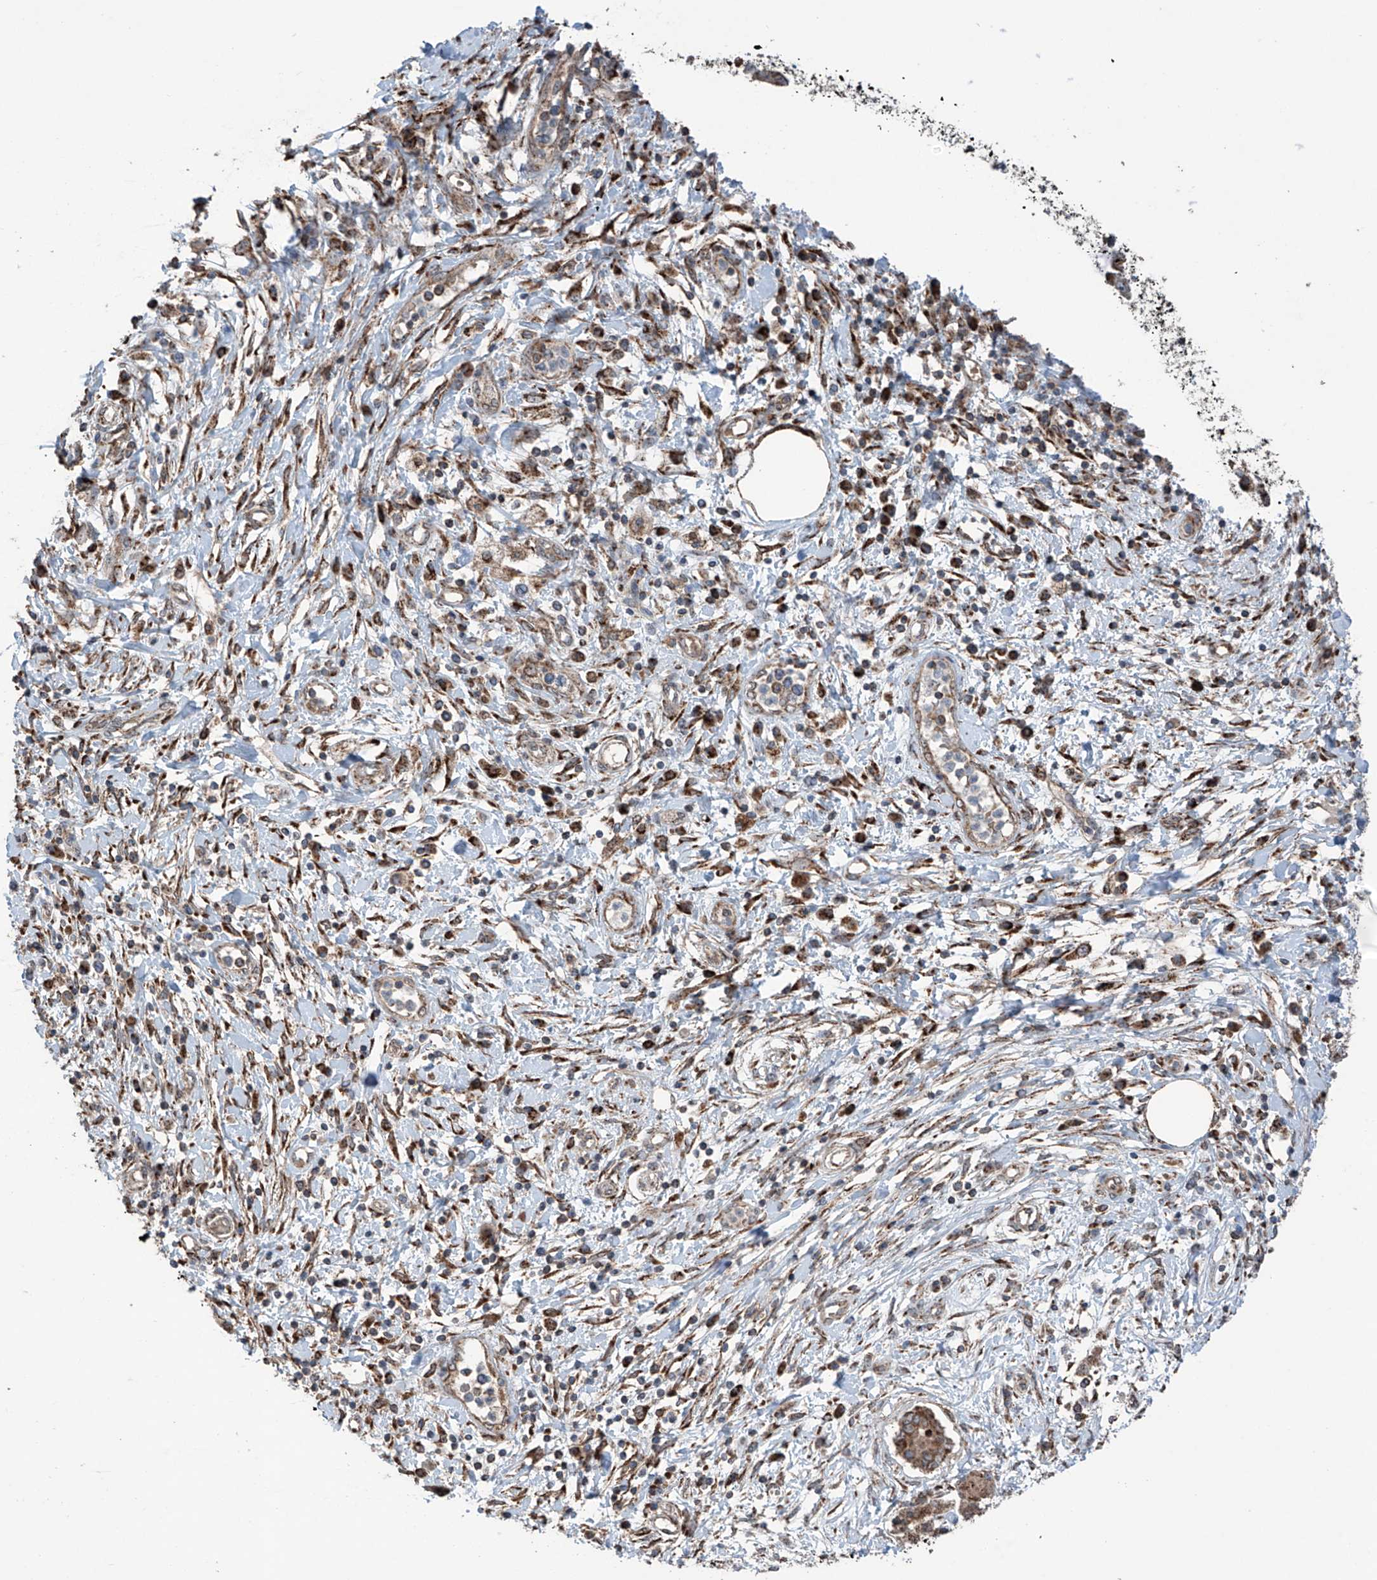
{"staining": {"intensity": "moderate", "quantity": ">75%", "location": "cytoplasmic/membranous"}, "tissue": "pancreatic cancer", "cell_type": "Tumor cells", "image_type": "cancer", "snomed": [{"axis": "morphology", "description": "Adenocarcinoma, NOS"}, {"axis": "topography", "description": "Pancreas"}], "caption": "Immunohistochemistry (DAB (3,3'-diaminobenzidine)) staining of human pancreatic cancer (adenocarcinoma) demonstrates moderate cytoplasmic/membranous protein positivity in about >75% of tumor cells. Using DAB (3,3'-diaminobenzidine) (brown) and hematoxylin (blue) stains, captured at high magnification using brightfield microscopy.", "gene": "SAMD3", "patient": {"sex": "female", "age": 56}}